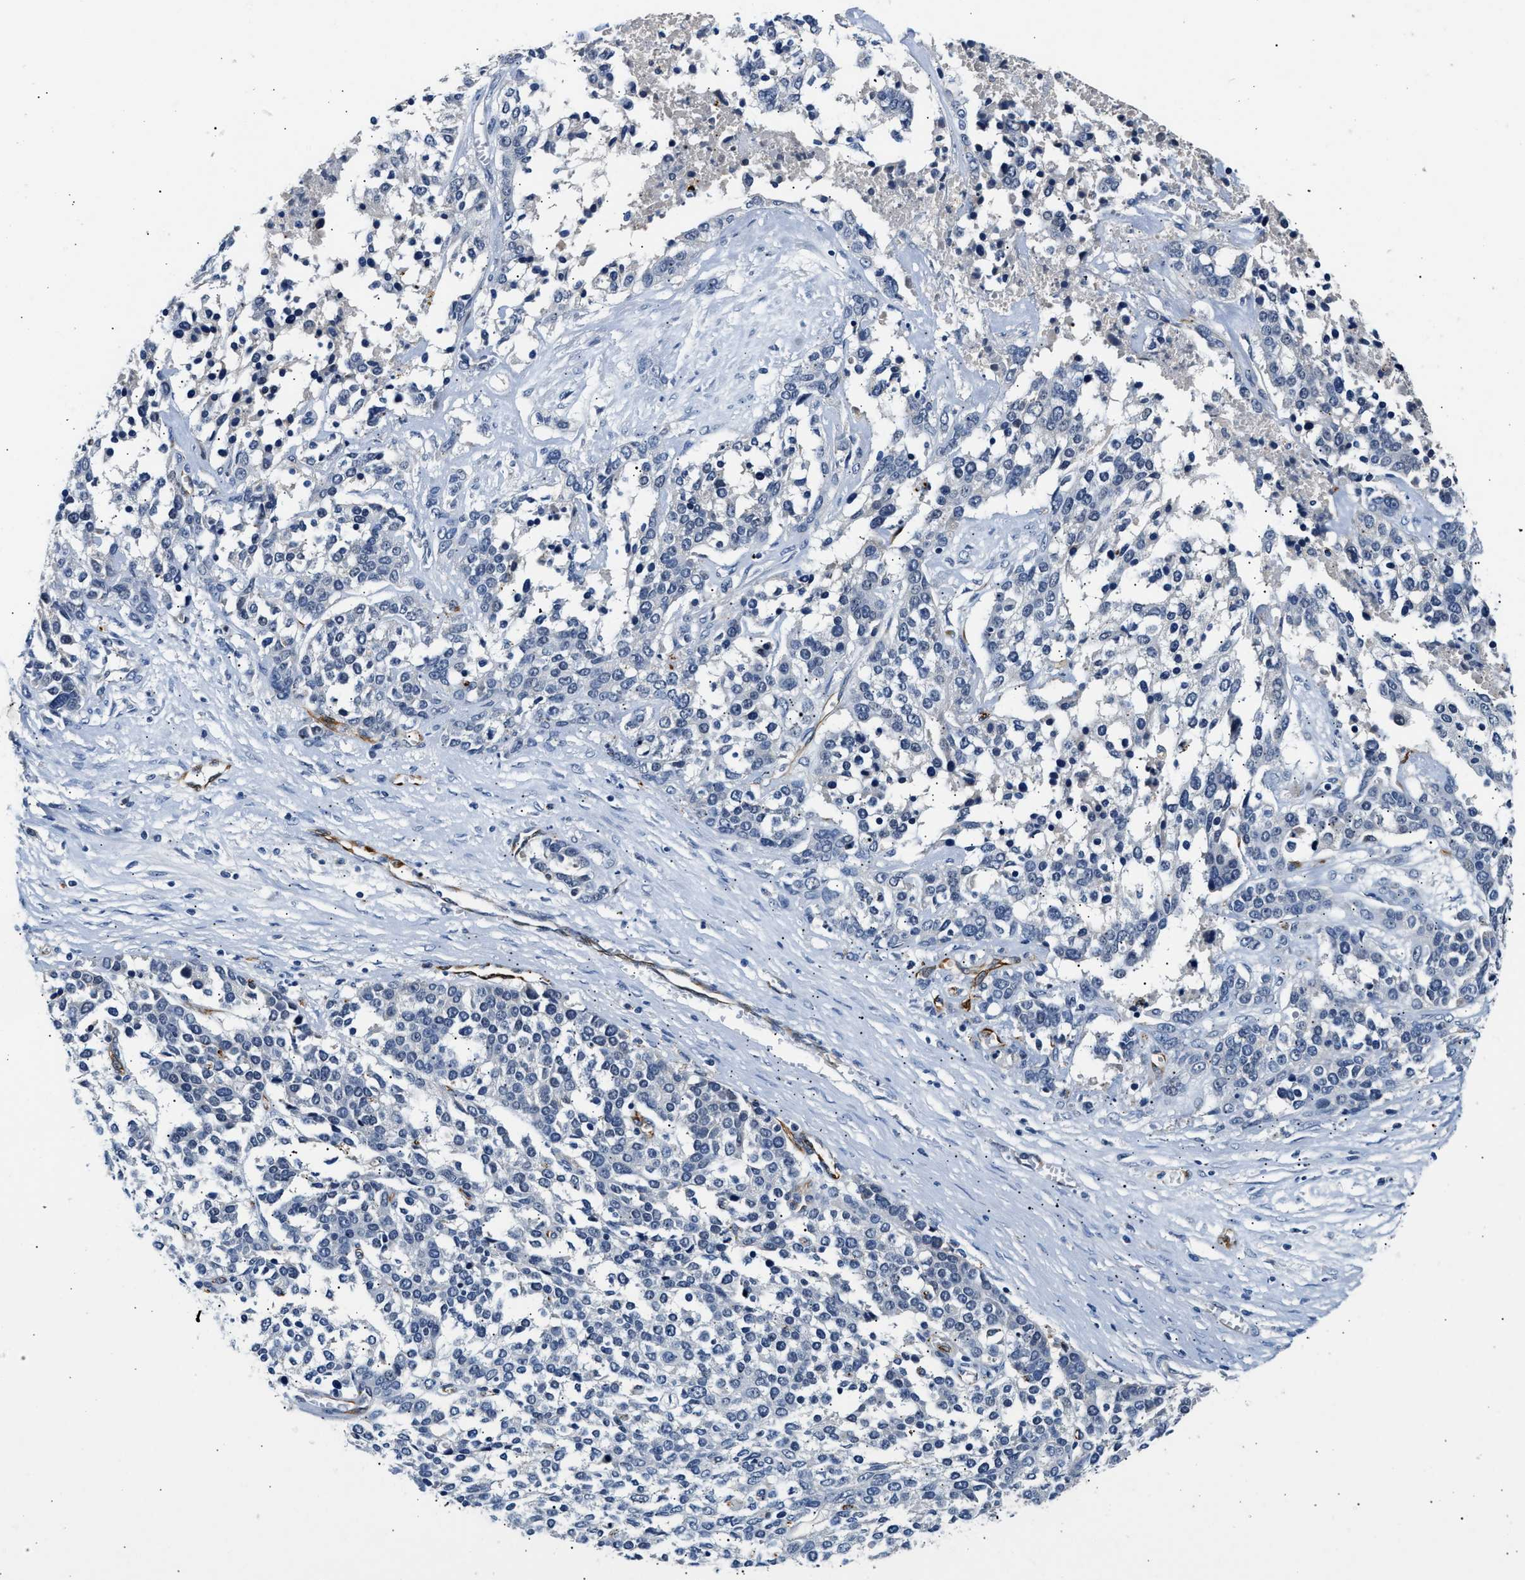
{"staining": {"intensity": "negative", "quantity": "none", "location": "none"}, "tissue": "ovarian cancer", "cell_type": "Tumor cells", "image_type": "cancer", "snomed": [{"axis": "morphology", "description": "Cystadenocarcinoma, serous, NOS"}, {"axis": "topography", "description": "Ovary"}], "caption": "Immunohistochemistry (IHC) image of neoplastic tissue: human ovarian serous cystadenocarcinoma stained with DAB demonstrates no significant protein positivity in tumor cells.", "gene": "MED22", "patient": {"sex": "female", "age": 44}}